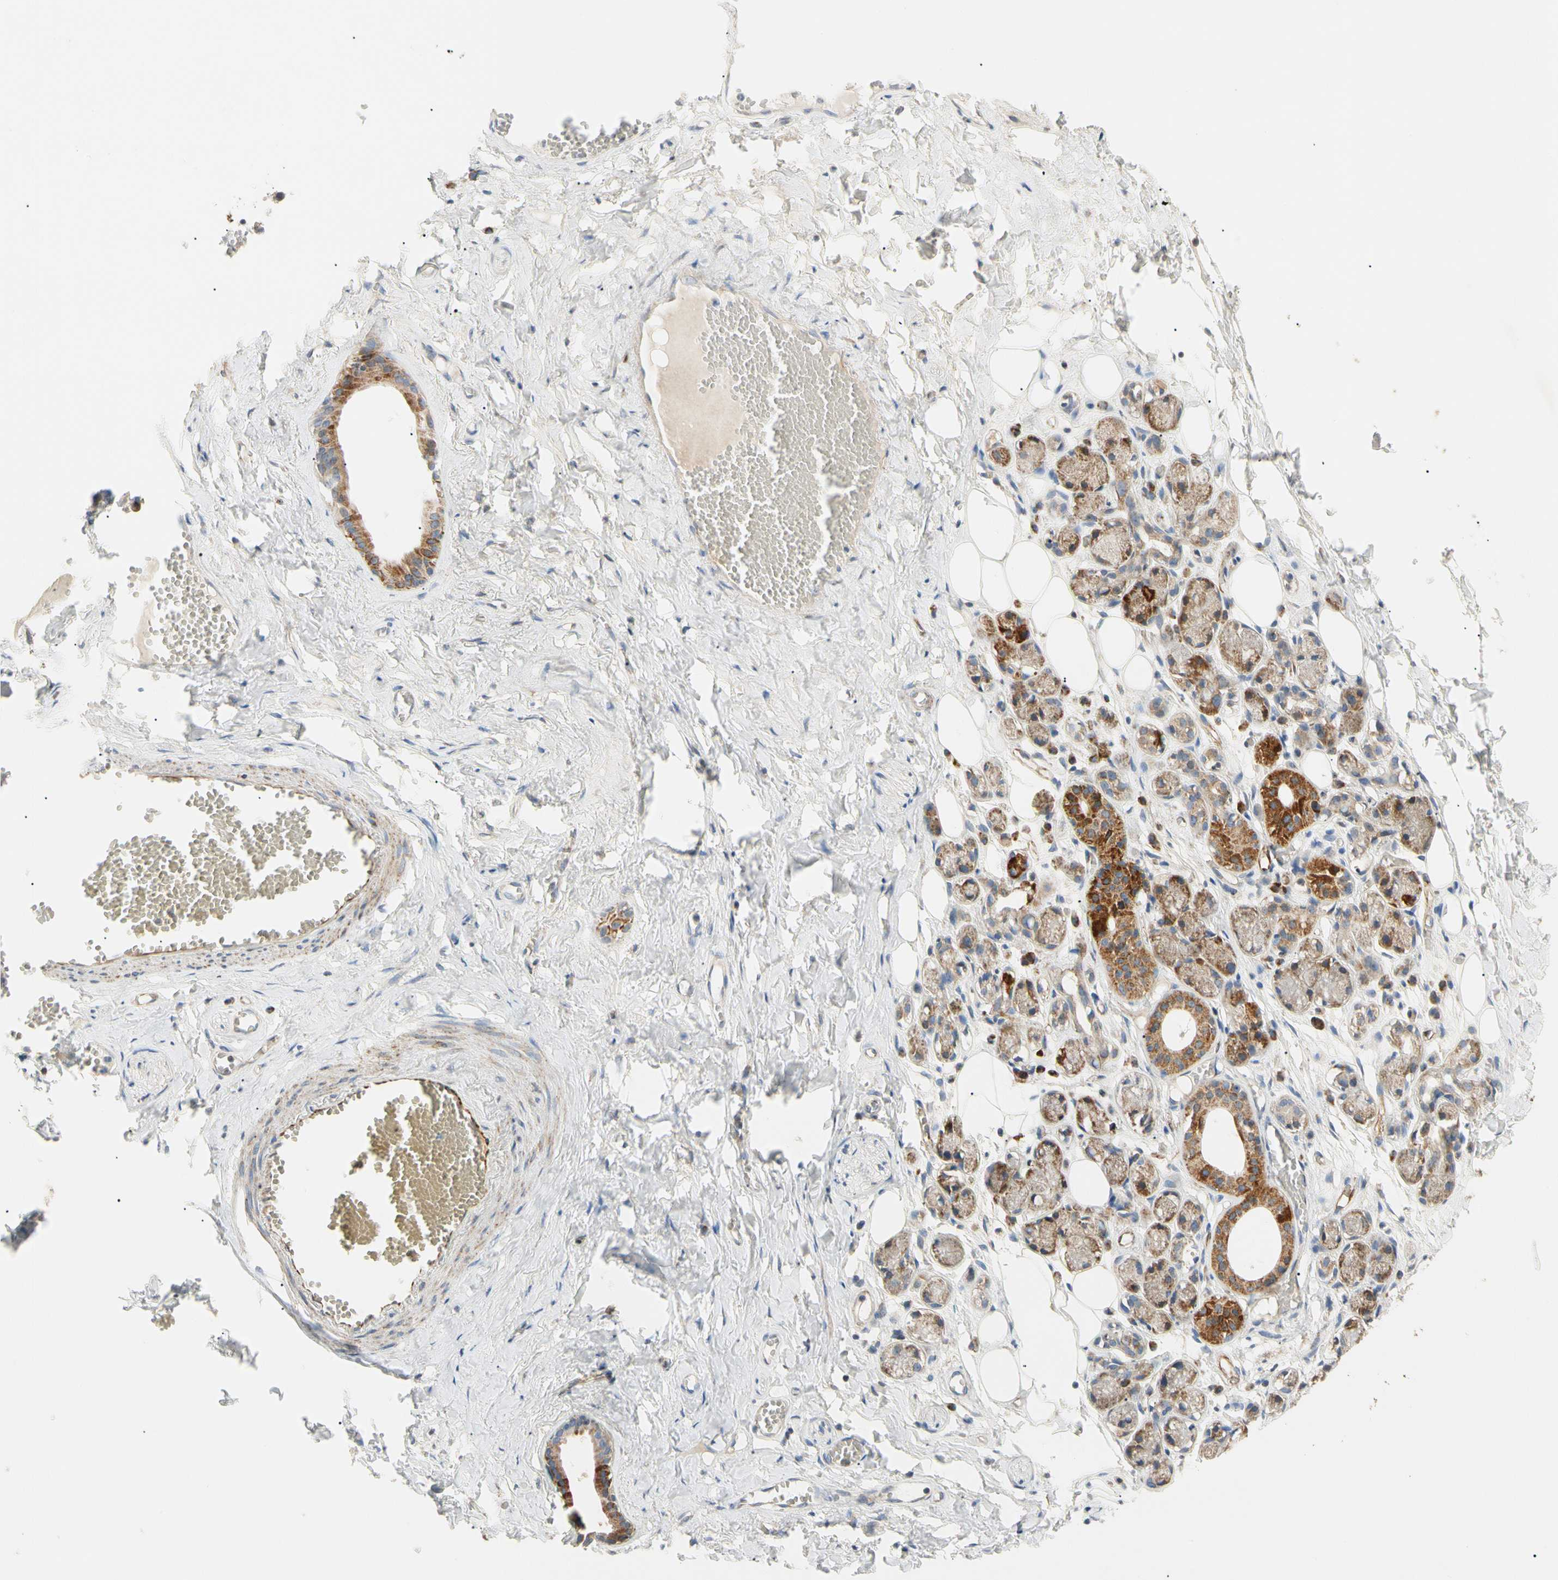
{"staining": {"intensity": "negative", "quantity": "none", "location": "none"}, "tissue": "adipose tissue", "cell_type": "Adipocytes", "image_type": "normal", "snomed": [{"axis": "morphology", "description": "Normal tissue, NOS"}, {"axis": "morphology", "description": "Inflammation, NOS"}, {"axis": "topography", "description": "Vascular tissue"}, {"axis": "topography", "description": "Salivary gland"}], "caption": "An IHC photomicrograph of benign adipose tissue is shown. There is no staining in adipocytes of adipose tissue. (DAB (3,3'-diaminobenzidine) IHC with hematoxylin counter stain).", "gene": "TBC1D10A", "patient": {"sex": "female", "age": 75}}